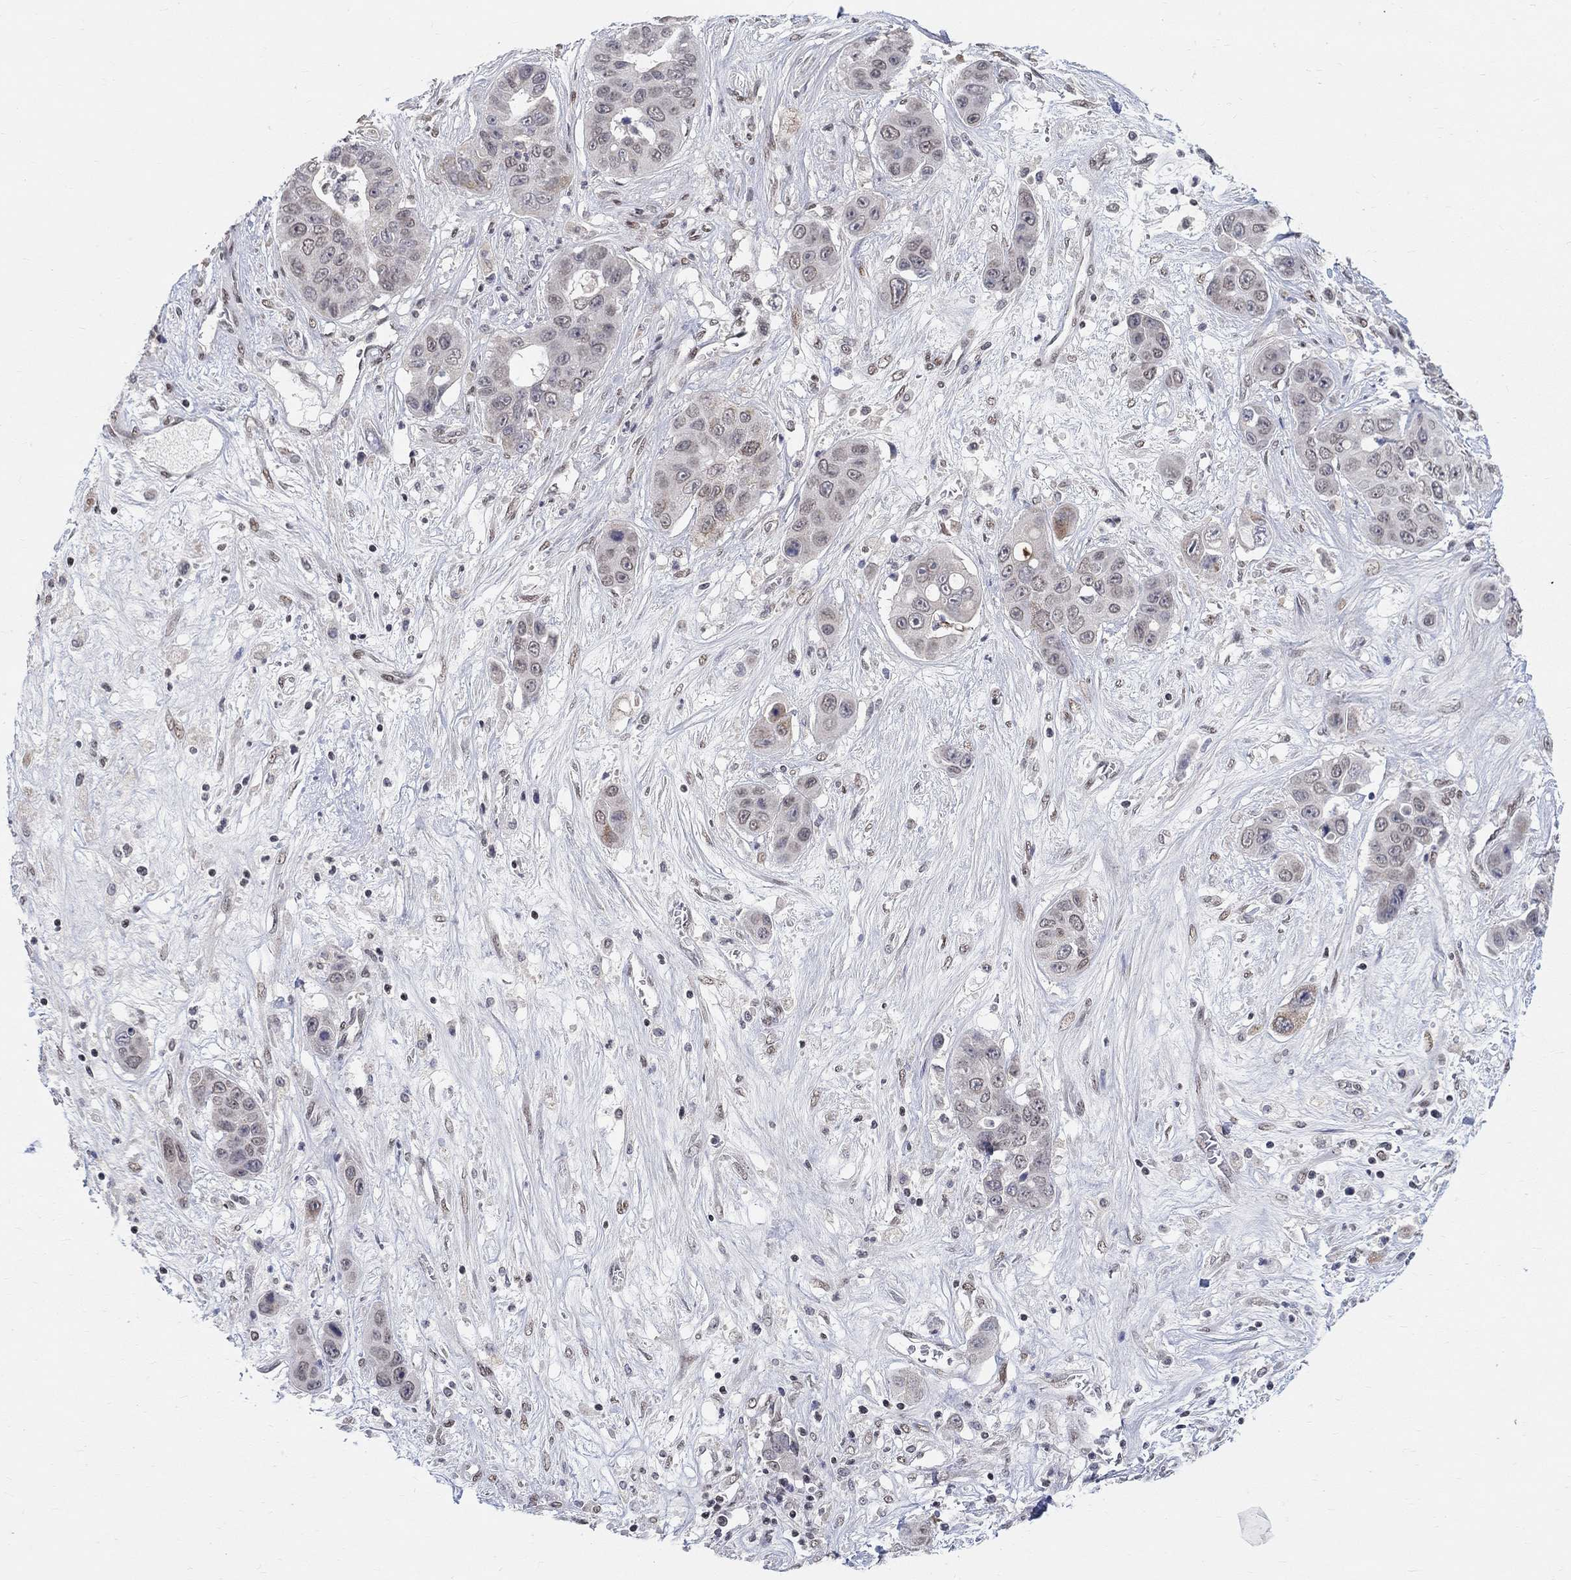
{"staining": {"intensity": "negative", "quantity": "none", "location": "none"}, "tissue": "liver cancer", "cell_type": "Tumor cells", "image_type": "cancer", "snomed": [{"axis": "morphology", "description": "Cholangiocarcinoma"}, {"axis": "topography", "description": "Liver"}], "caption": "IHC of human liver cancer (cholangiocarcinoma) exhibits no positivity in tumor cells.", "gene": "KLF12", "patient": {"sex": "female", "age": 52}}